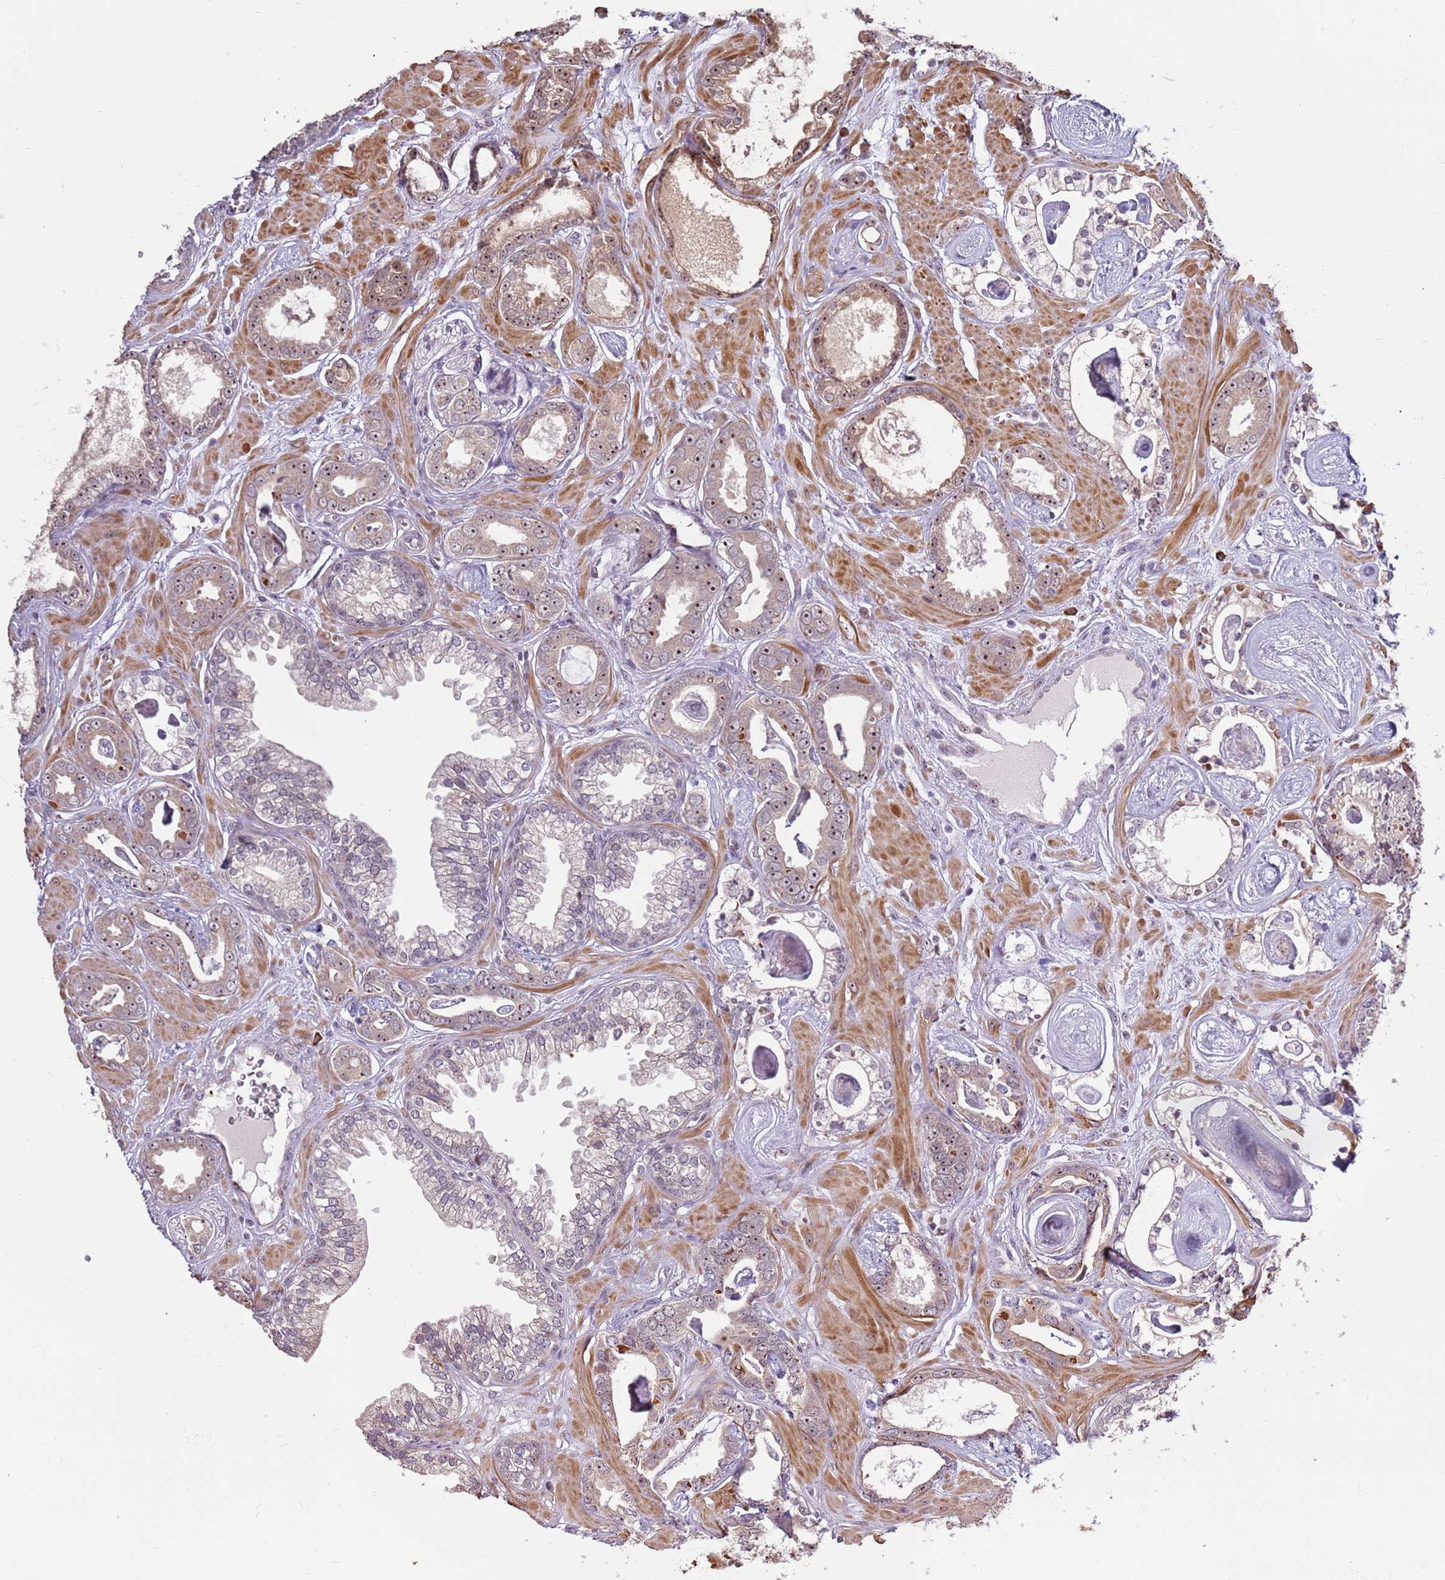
{"staining": {"intensity": "moderate", "quantity": "25%-75%", "location": "nuclear"}, "tissue": "prostate cancer", "cell_type": "Tumor cells", "image_type": "cancer", "snomed": [{"axis": "morphology", "description": "Adenocarcinoma, Low grade"}, {"axis": "topography", "description": "Prostate"}], "caption": "Protein staining reveals moderate nuclear positivity in approximately 25%-75% of tumor cells in adenocarcinoma (low-grade) (prostate).", "gene": "UCMA", "patient": {"sex": "male", "age": 60}}